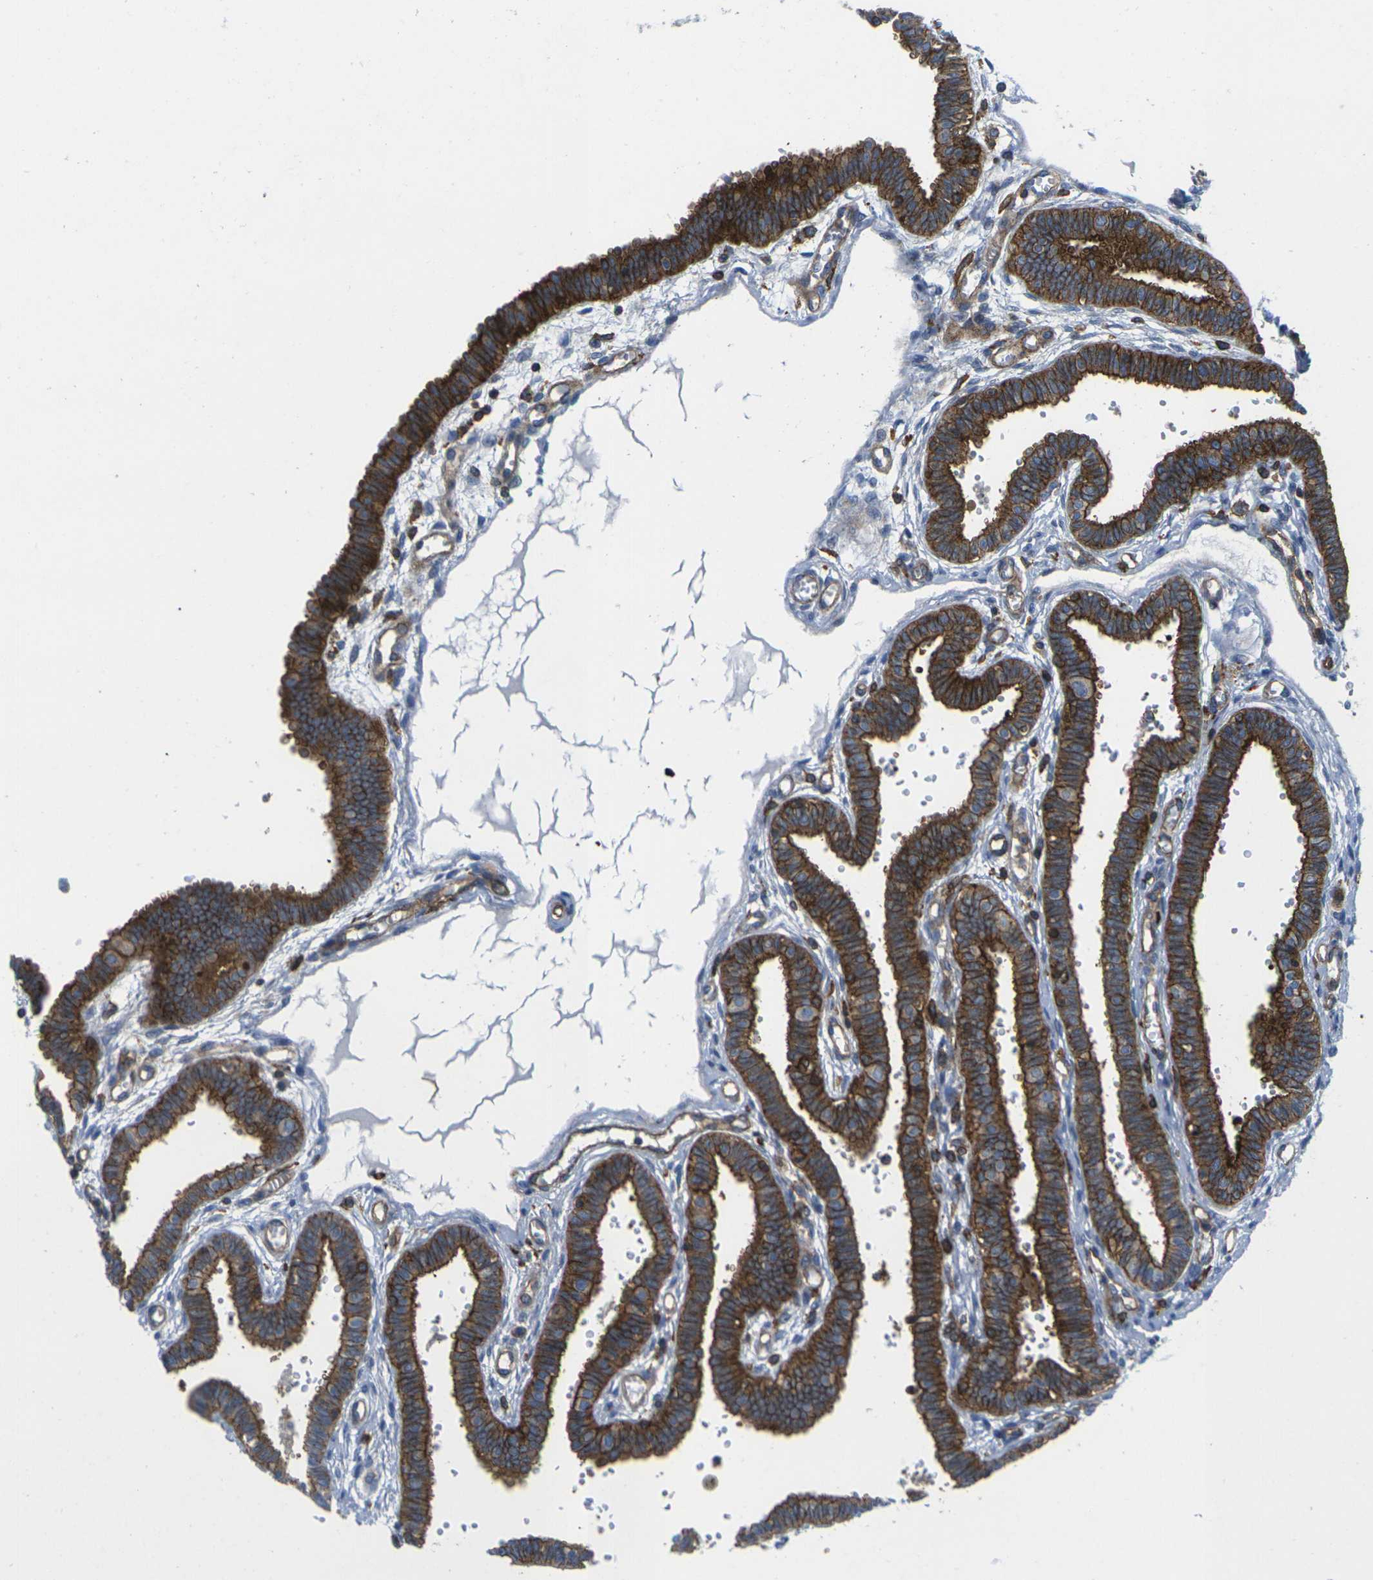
{"staining": {"intensity": "strong", "quantity": ">75%", "location": "cytoplasmic/membranous"}, "tissue": "fallopian tube", "cell_type": "Glandular cells", "image_type": "normal", "snomed": [{"axis": "morphology", "description": "Normal tissue, NOS"}, {"axis": "topography", "description": "Fallopian tube"}], "caption": "High-power microscopy captured an IHC histopathology image of normal fallopian tube, revealing strong cytoplasmic/membranous expression in about >75% of glandular cells. The protein is stained brown, and the nuclei are stained in blue (DAB (3,3'-diaminobenzidine) IHC with brightfield microscopy, high magnification).", "gene": "IQGAP1", "patient": {"sex": "female", "age": 32}}